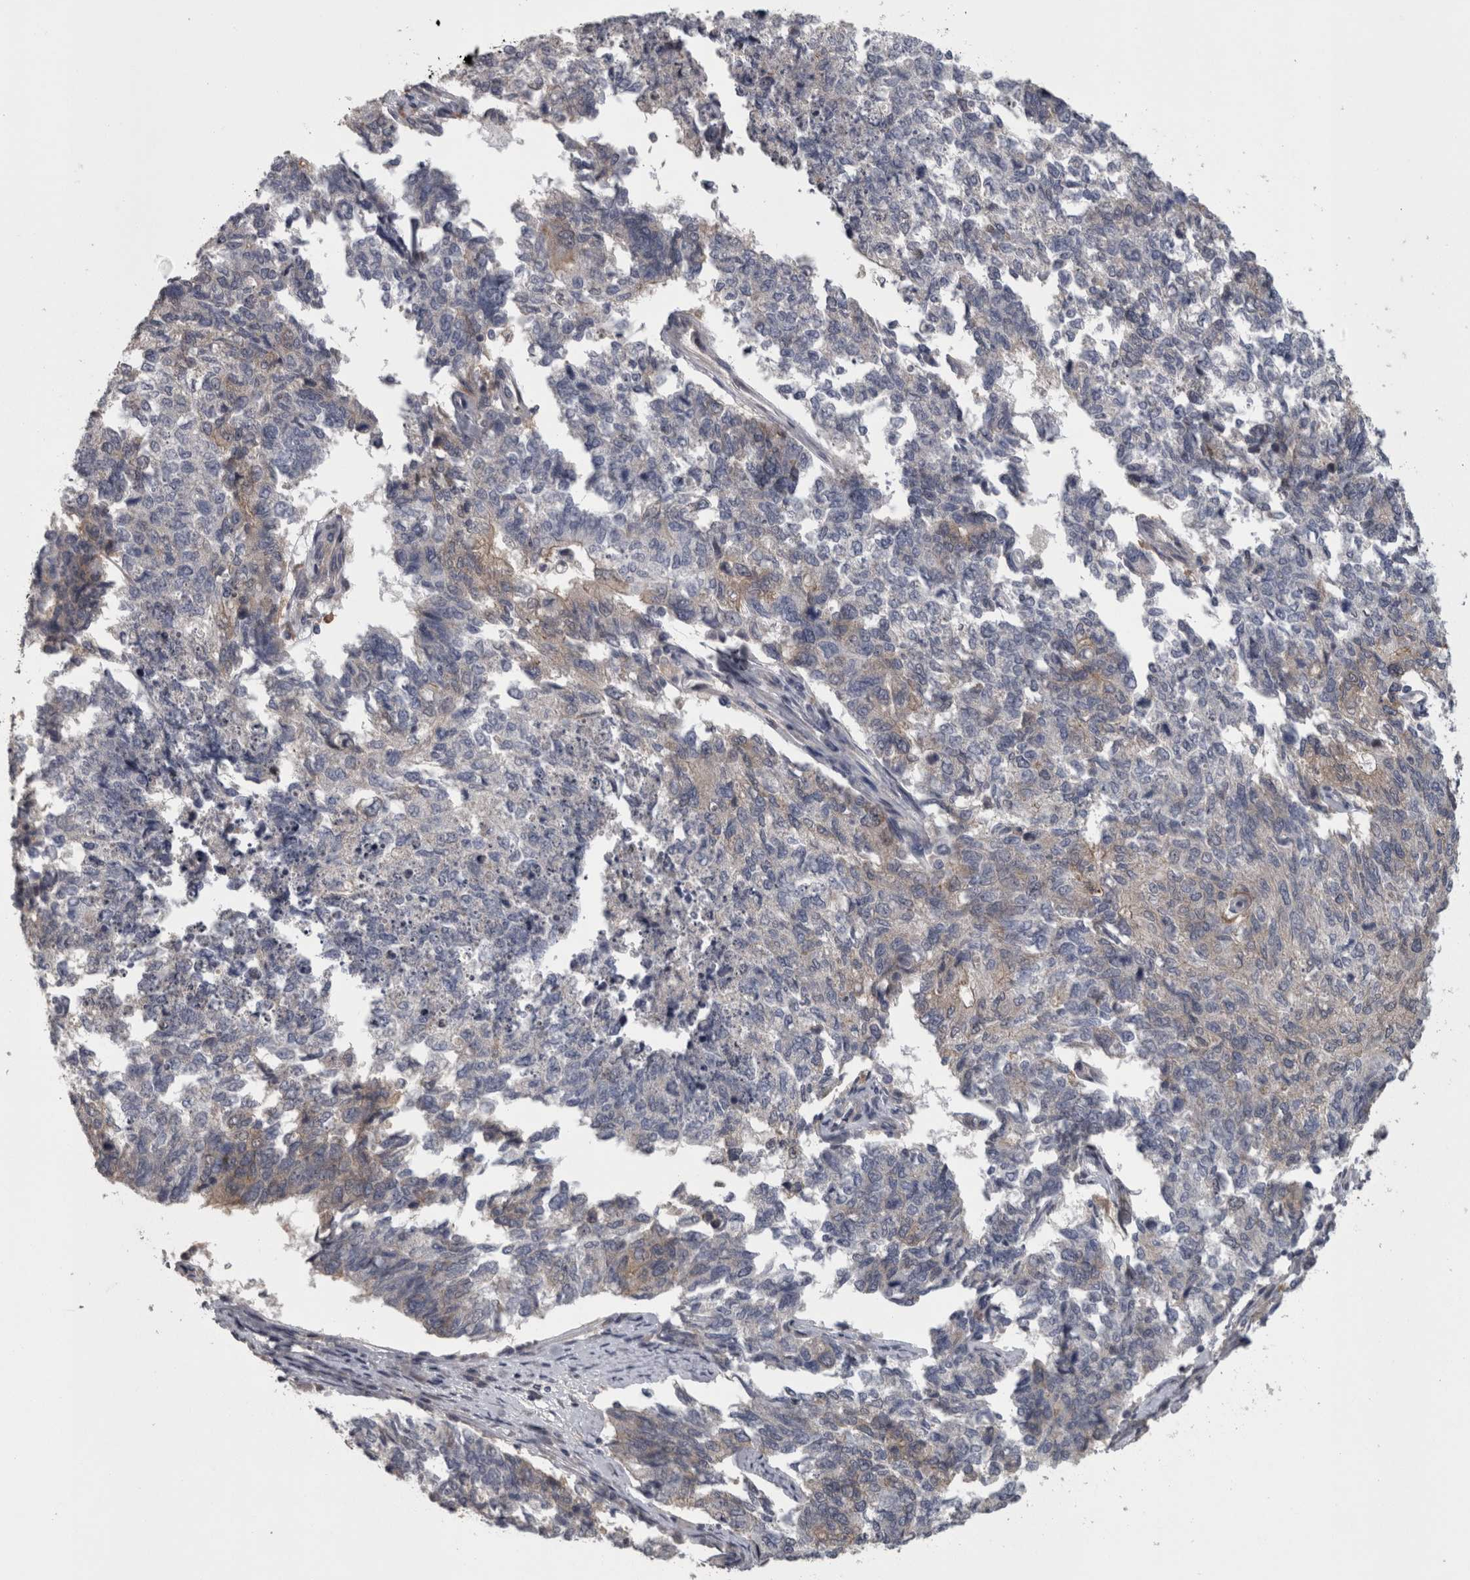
{"staining": {"intensity": "weak", "quantity": "<25%", "location": "cytoplasmic/membranous"}, "tissue": "cervical cancer", "cell_type": "Tumor cells", "image_type": "cancer", "snomed": [{"axis": "morphology", "description": "Squamous cell carcinoma, NOS"}, {"axis": "topography", "description": "Cervix"}], "caption": "This is an immunohistochemistry (IHC) photomicrograph of human cervical cancer. There is no positivity in tumor cells.", "gene": "PRKCI", "patient": {"sex": "female", "age": 63}}